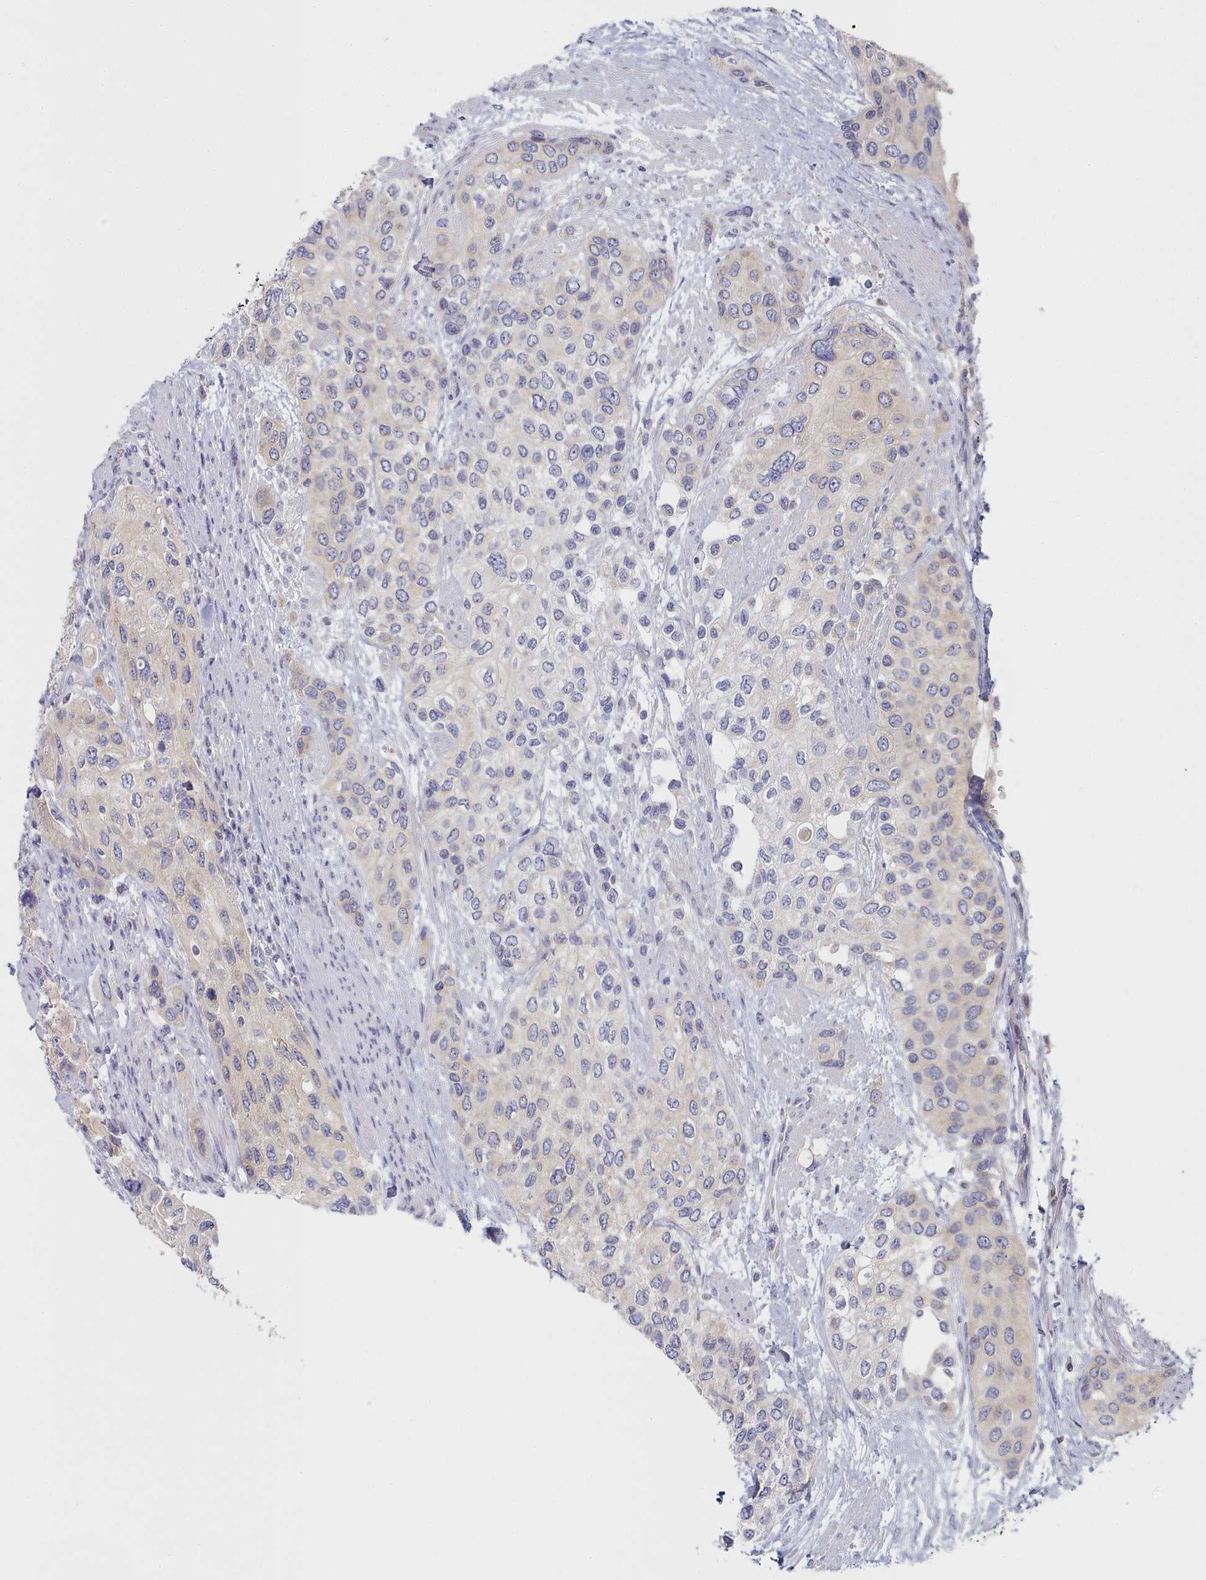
{"staining": {"intensity": "negative", "quantity": "none", "location": "none"}, "tissue": "urothelial cancer", "cell_type": "Tumor cells", "image_type": "cancer", "snomed": [{"axis": "morphology", "description": "Normal tissue, NOS"}, {"axis": "morphology", "description": "Urothelial carcinoma, High grade"}, {"axis": "topography", "description": "Vascular tissue"}, {"axis": "topography", "description": "Urinary bladder"}], "caption": "Histopathology image shows no significant protein expression in tumor cells of urothelial cancer. Nuclei are stained in blue.", "gene": "TYW1B", "patient": {"sex": "female", "age": 56}}